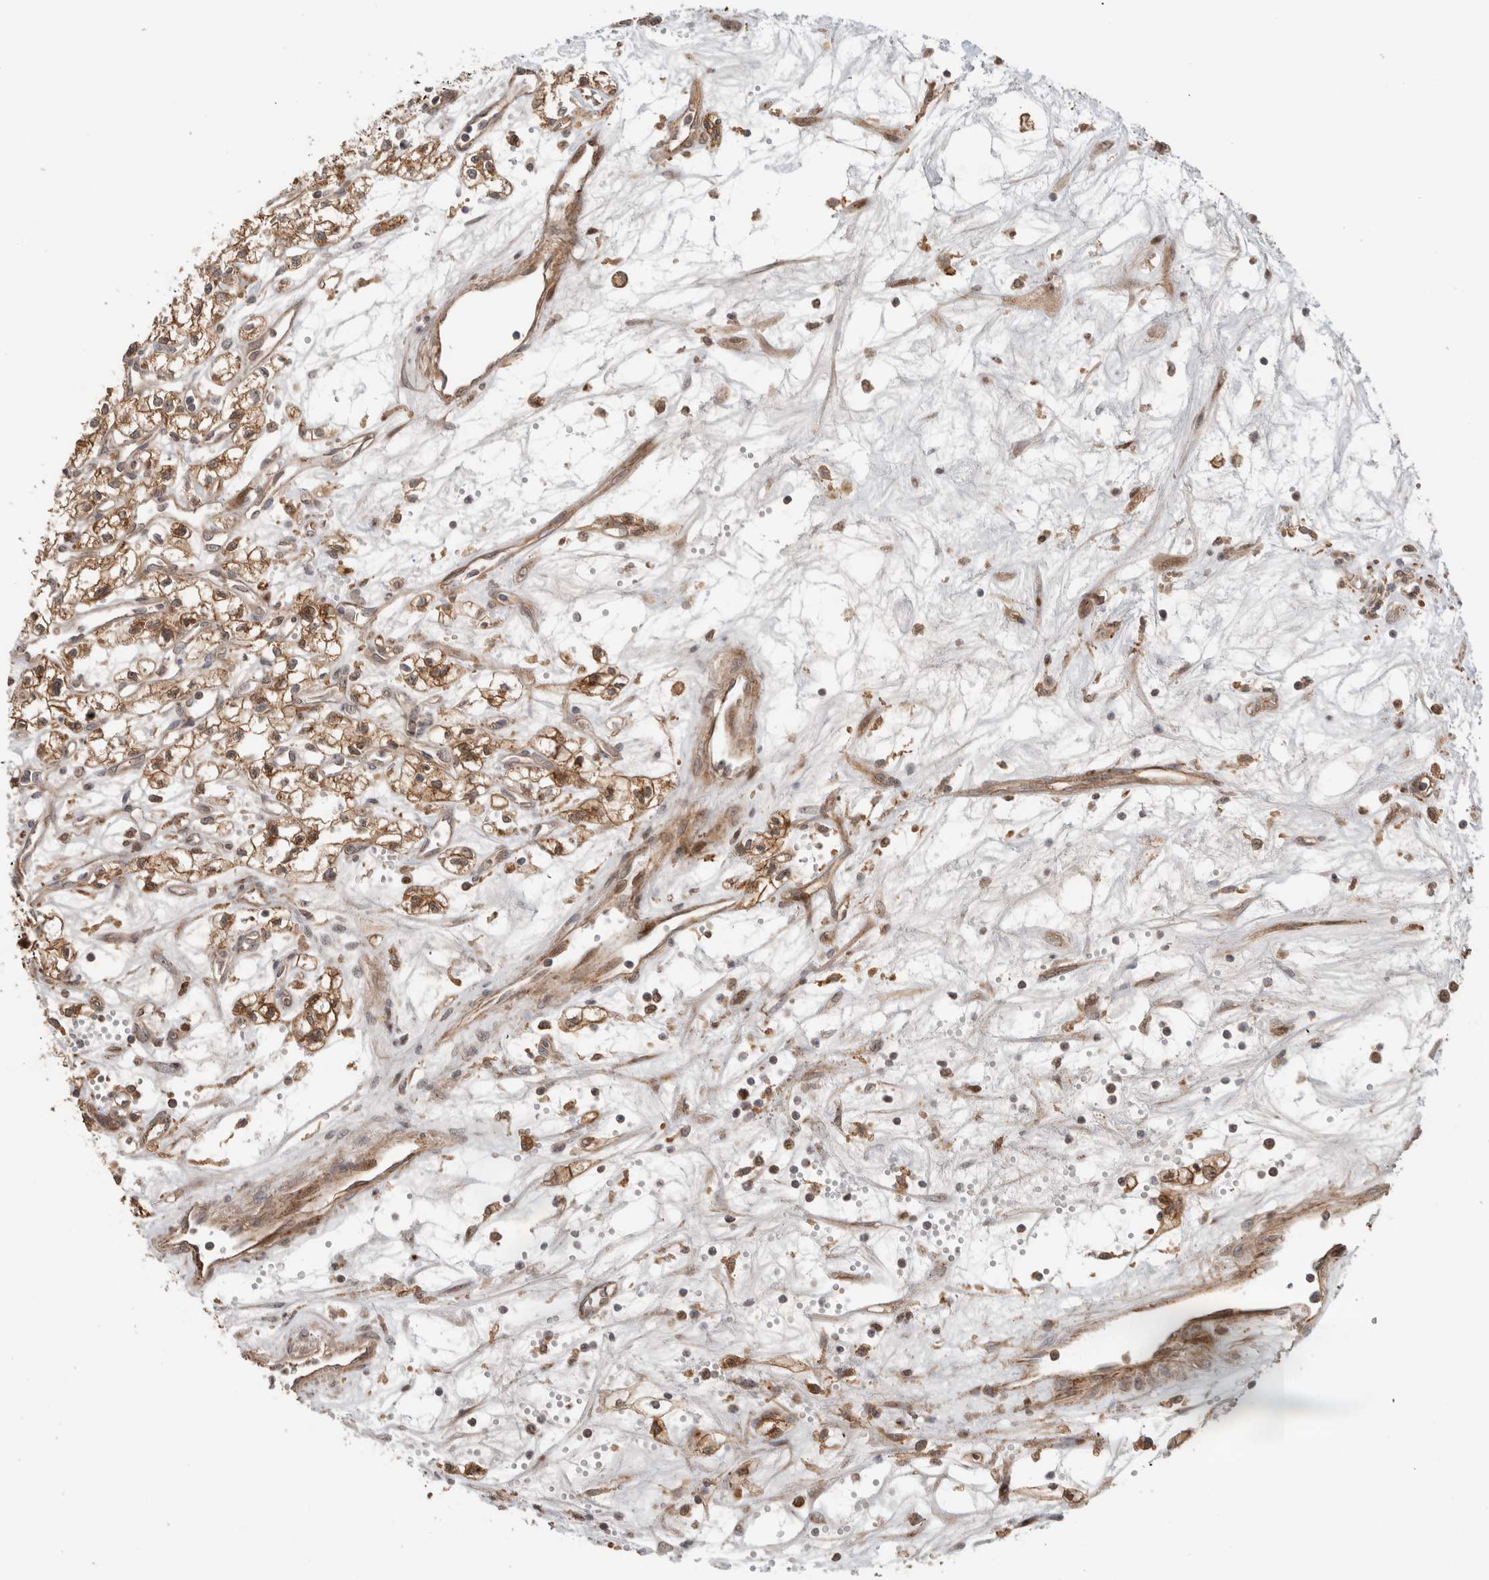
{"staining": {"intensity": "moderate", "quantity": ">75%", "location": "cytoplasmic/membranous"}, "tissue": "renal cancer", "cell_type": "Tumor cells", "image_type": "cancer", "snomed": [{"axis": "morphology", "description": "Adenocarcinoma, NOS"}, {"axis": "topography", "description": "Kidney"}], "caption": "A histopathology image of renal cancer stained for a protein demonstrates moderate cytoplasmic/membranous brown staining in tumor cells.", "gene": "INSRR", "patient": {"sex": "male", "age": 59}}